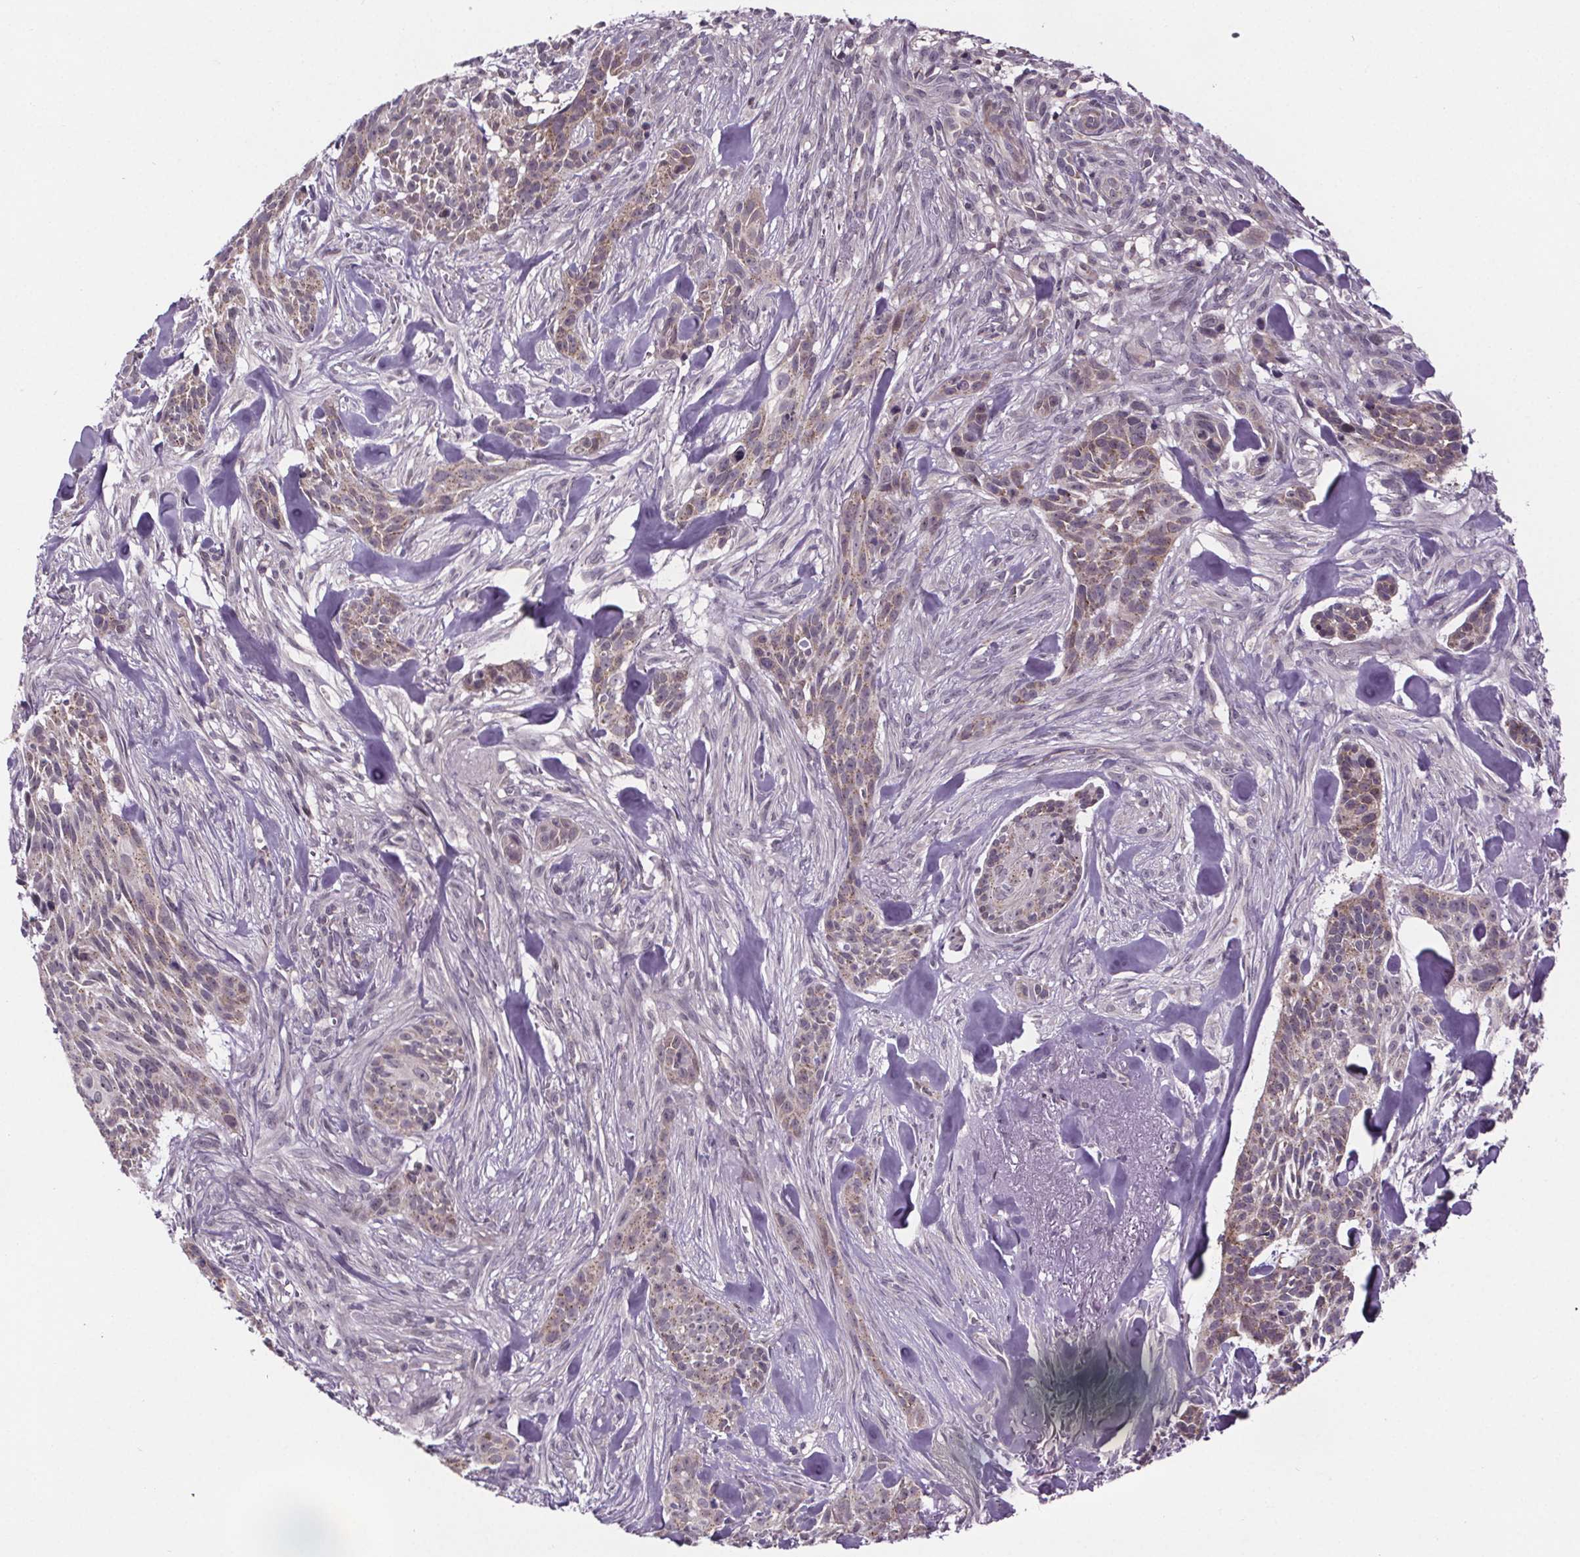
{"staining": {"intensity": "negative", "quantity": "none", "location": "none"}, "tissue": "skin cancer", "cell_type": "Tumor cells", "image_type": "cancer", "snomed": [{"axis": "morphology", "description": "Basal cell carcinoma"}, {"axis": "topography", "description": "Skin"}], "caption": "The immunohistochemistry (IHC) histopathology image has no significant positivity in tumor cells of skin basal cell carcinoma tissue. Brightfield microscopy of IHC stained with DAB (brown) and hematoxylin (blue), captured at high magnification.", "gene": "TTC12", "patient": {"sex": "male", "age": 87}}